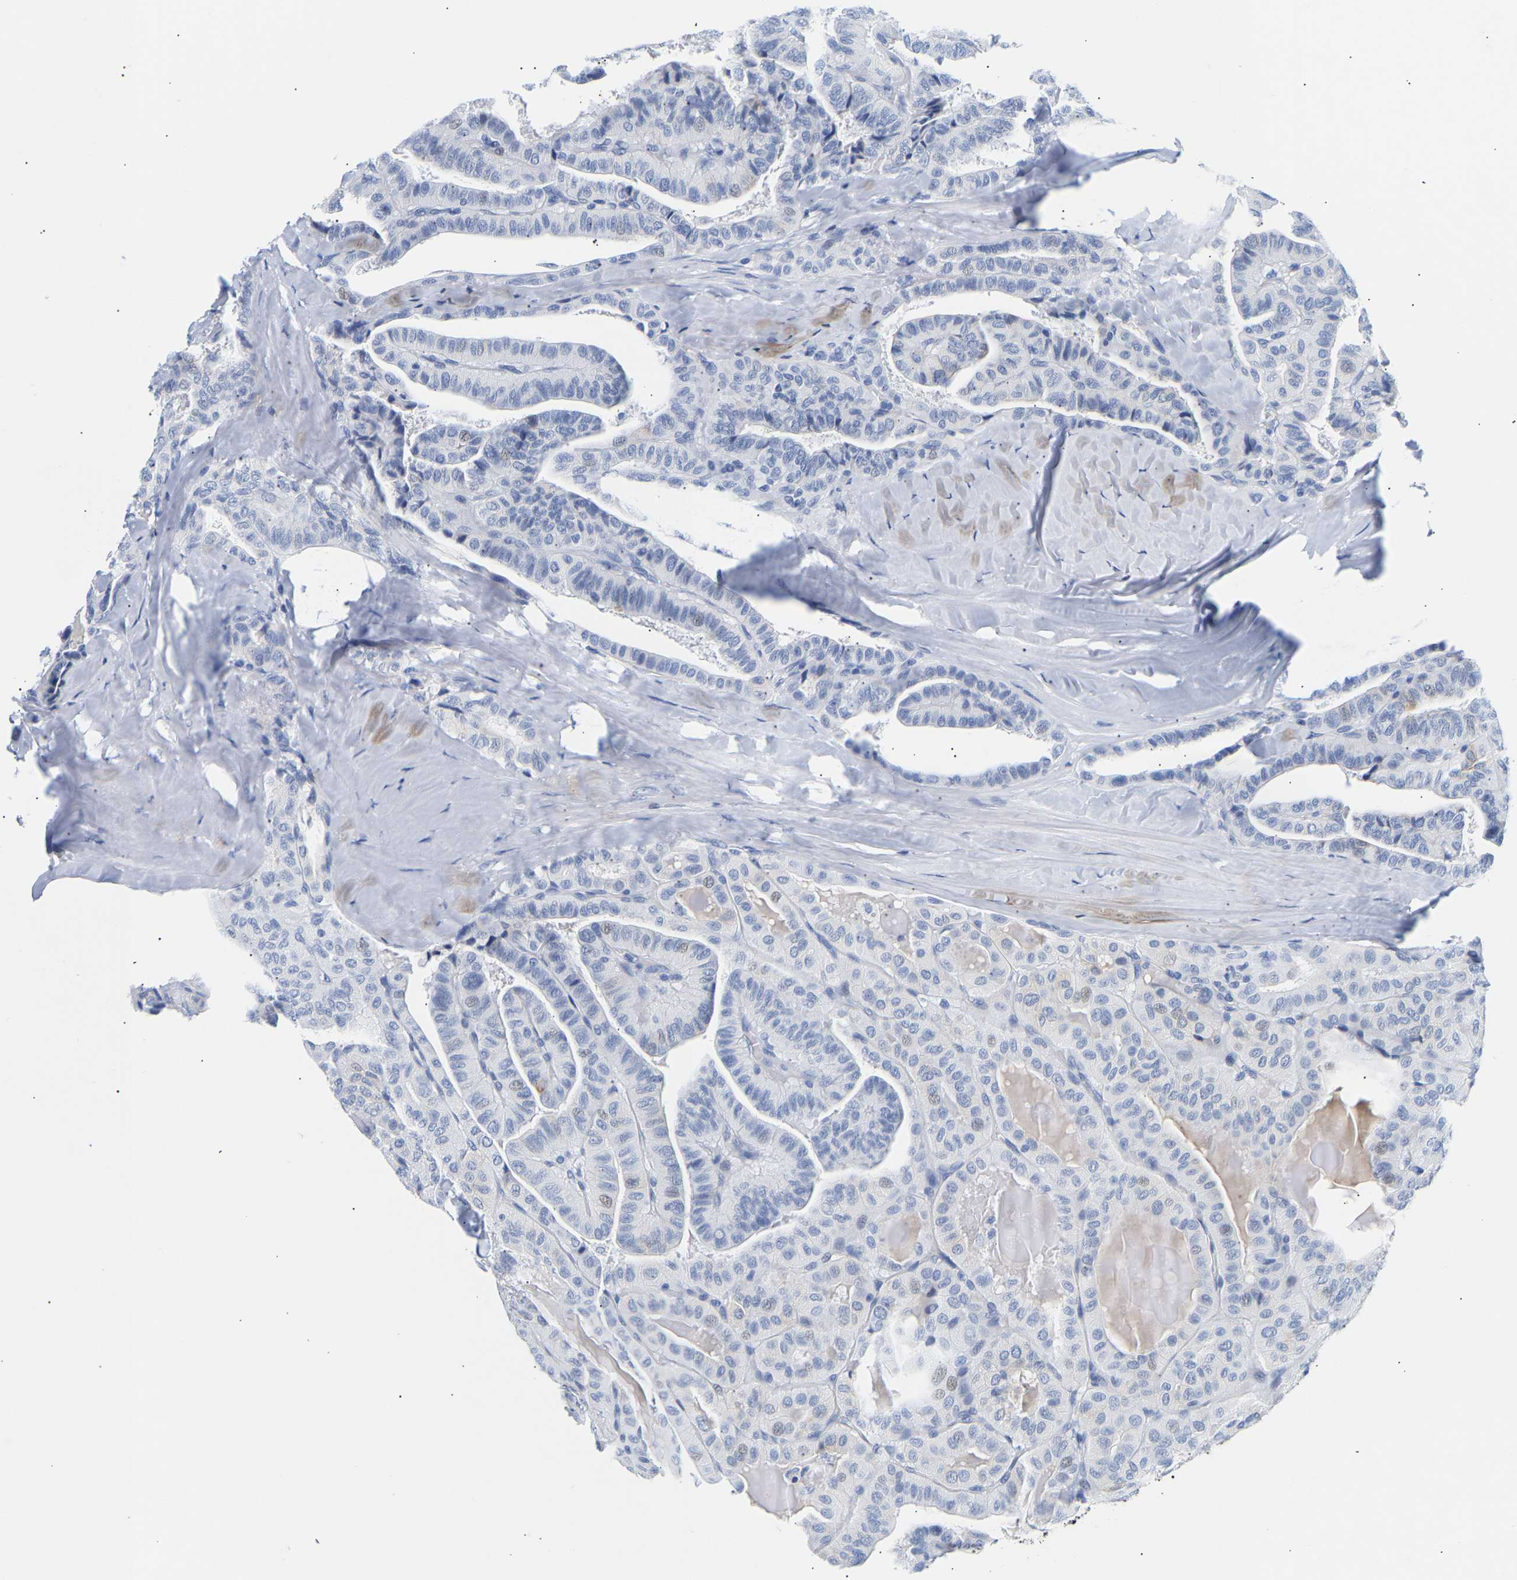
{"staining": {"intensity": "negative", "quantity": "none", "location": "none"}, "tissue": "thyroid cancer", "cell_type": "Tumor cells", "image_type": "cancer", "snomed": [{"axis": "morphology", "description": "Papillary adenocarcinoma, NOS"}, {"axis": "topography", "description": "Thyroid gland"}], "caption": "An immunohistochemistry histopathology image of thyroid cancer (papillary adenocarcinoma) is shown. There is no staining in tumor cells of thyroid cancer (papillary adenocarcinoma).", "gene": "SPINK2", "patient": {"sex": "male", "age": 77}}